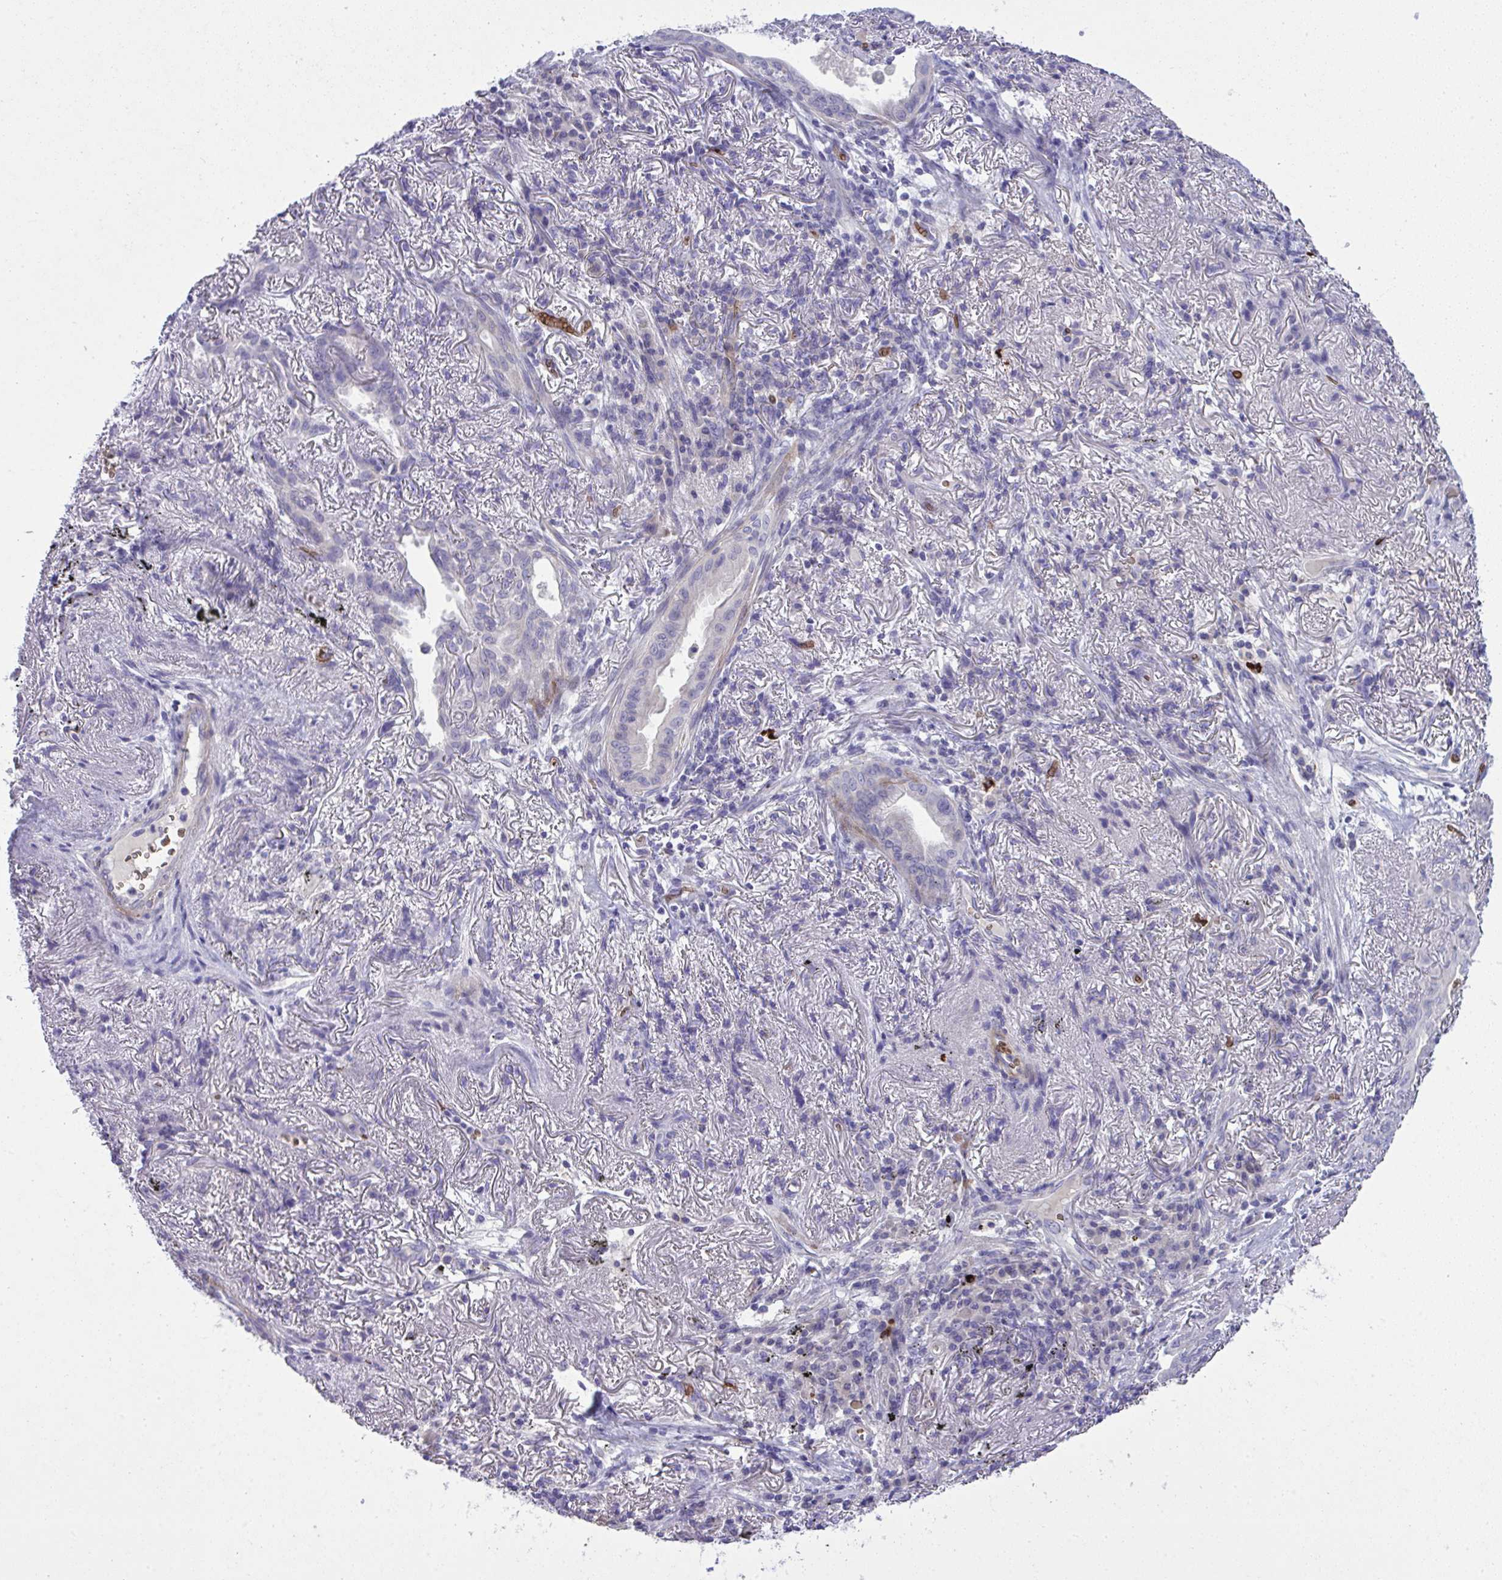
{"staining": {"intensity": "negative", "quantity": "none", "location": "none"}, "tissue": "lung cancer", "cell_type": "Tumor cells", "image_type": "cancer", "snomed": [{"axis": "morphology", "description": "Adenocarcinoma, NOS"}, {"axis": "topography", "description": "Lung"}], "caption": "DAB immunohistochemical staining of adenocarcinoma (lung) demonstrates no significant positivity in tumor cells.", "gene": "SPTB", "patient": {"sex": "male", "age": 77}}